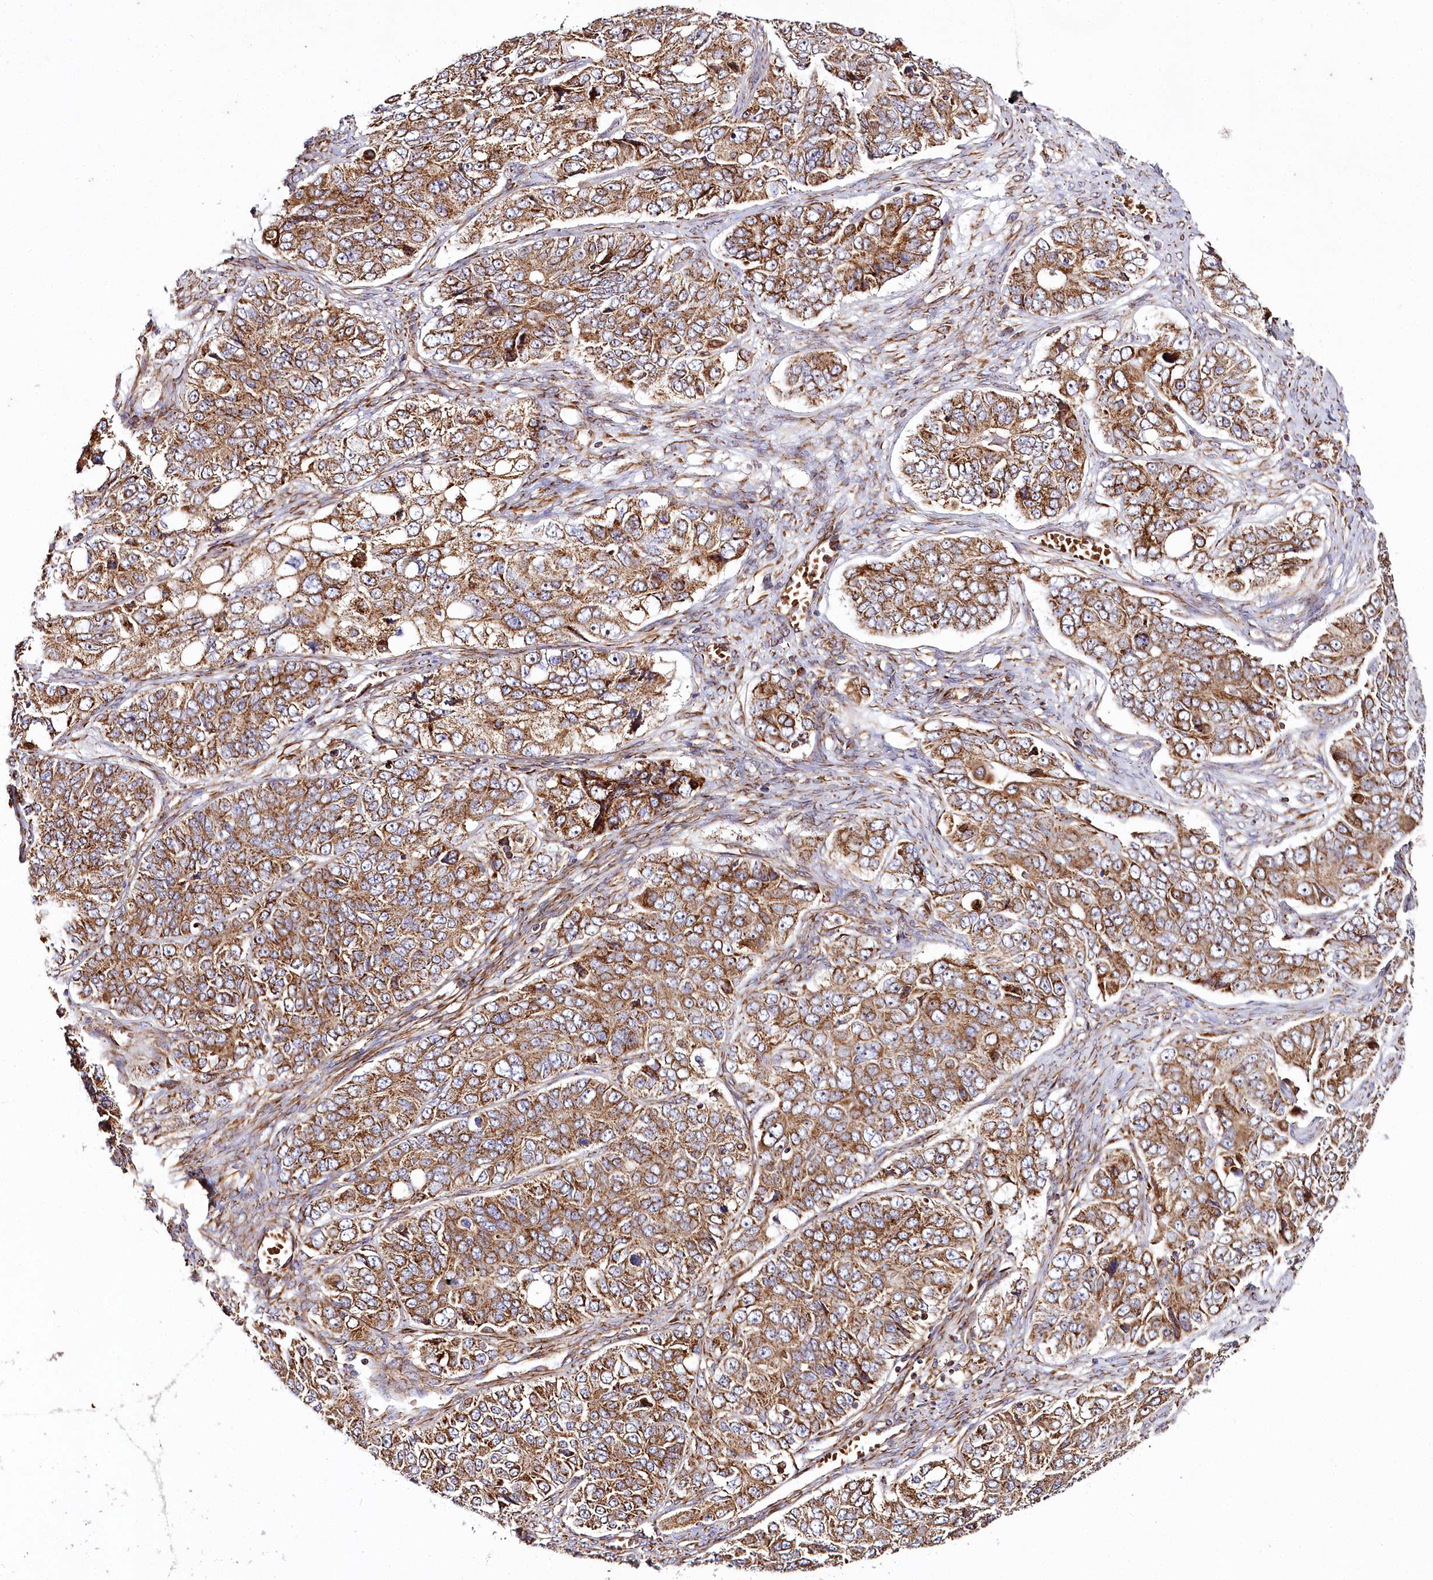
{"staining": {"intensity": "strong", "quantity": ">75%", "location": "cytoplasmic/membranous"}, "tissue": "ovarian cancer", "cell_type": "Tumor cells", "image_type": "cancer", "snomed": [{"axis": "morphology", "description": "Carcinoma, endometroid"}, {"axis": "topography", "description": "Ovary"}], "caption": "Immunohistochemistry (IHC) micrograph of ovarian cancer stained for a protein (brown), which reveals high levels of strong cytoplasmic/membranous staining in about >75% of tumor cells.", "gene": "THUMPD3", "patient": {"sex": "female", "age": 51}}